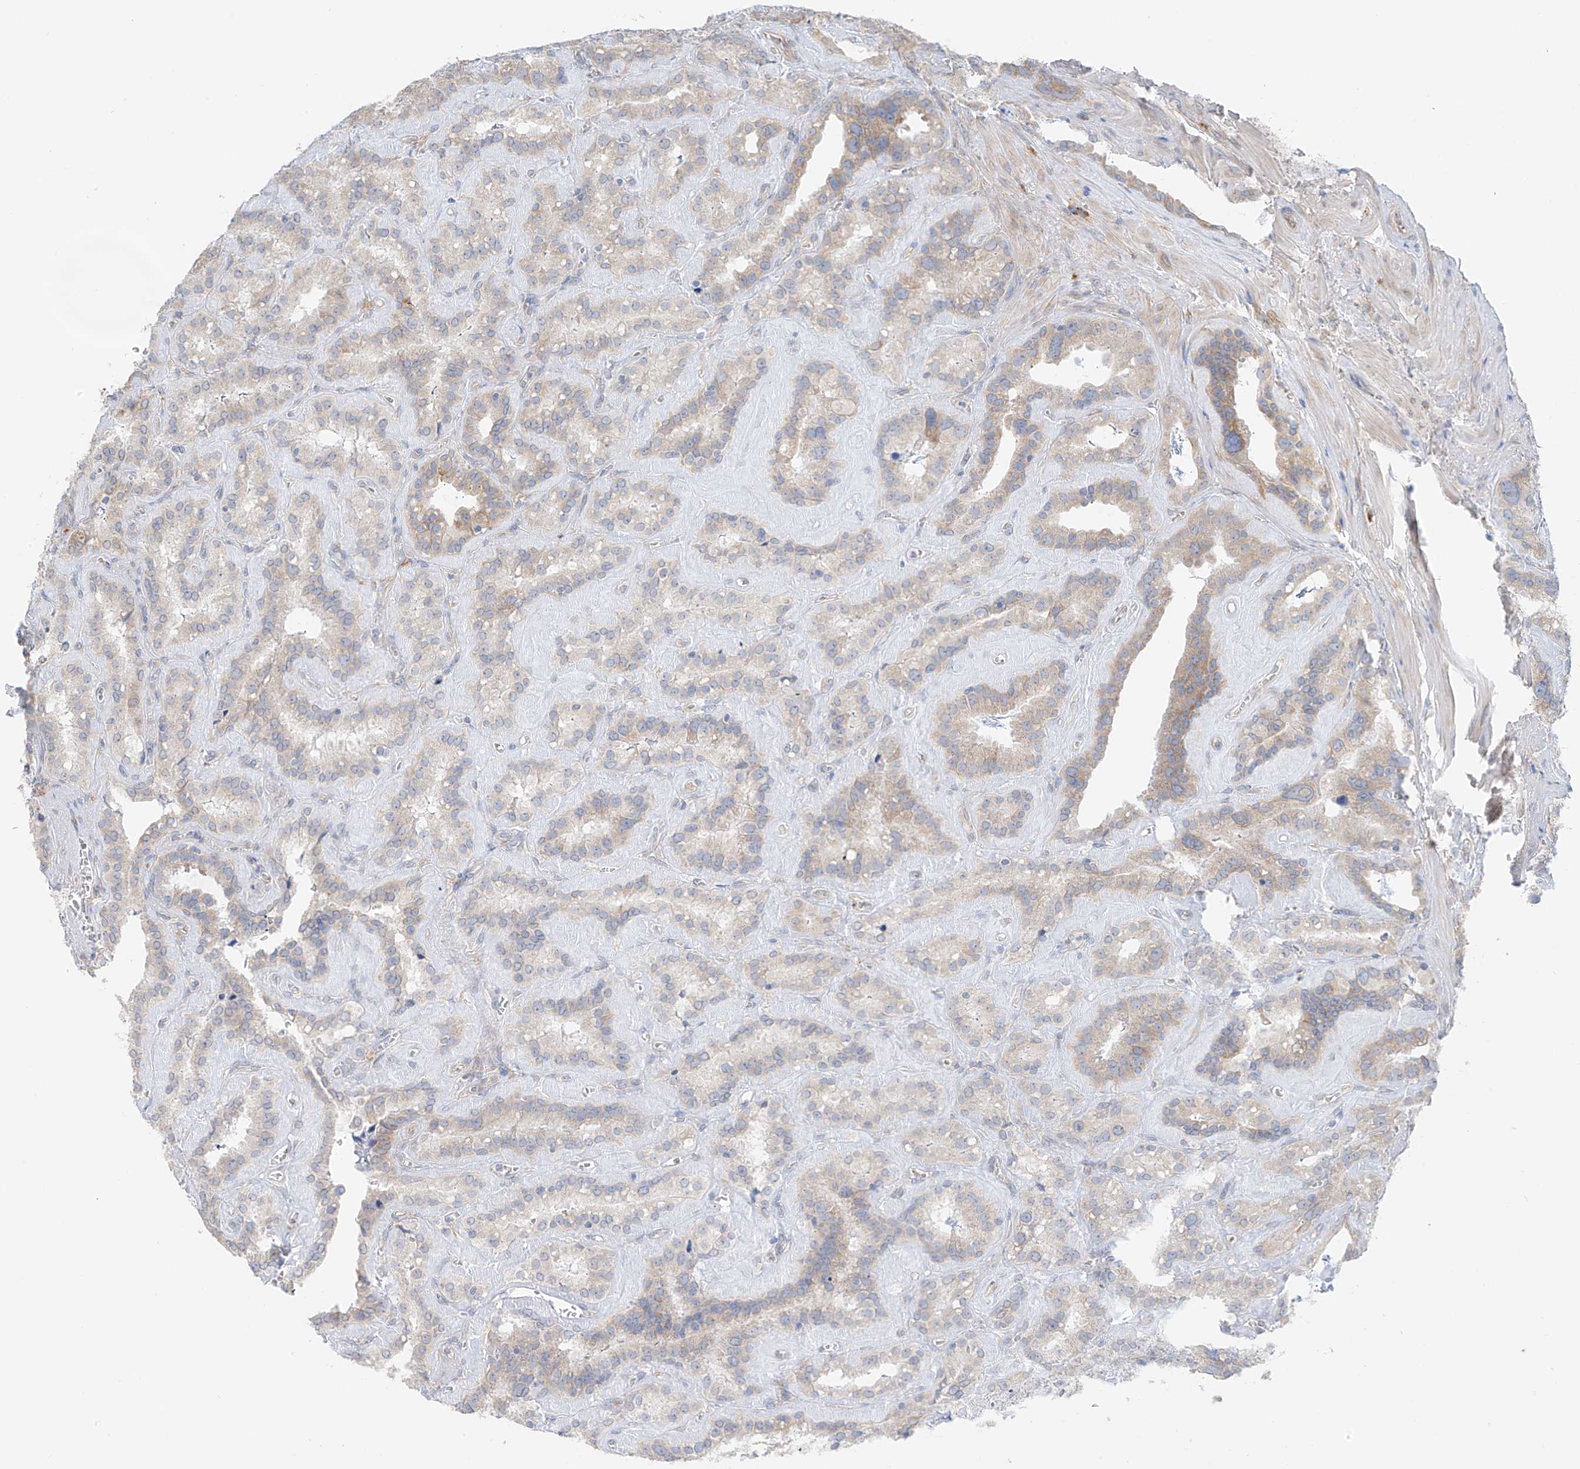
{"staining": {"intensity": "weak", "quantity": "<25%", "location": "cytoplasmic/membranous"}, "tissue": "seminal vesicle", "cell_type": "Glandular cells", "image_type": "normal", "snomed": [{"axis": "morphology", "description": "Normal tissue, NOS"}, {"axis": "topography", "description": "Prostate"}, {"axis": "topography", "description": "Seminal veicle"}], "caption": "An image of human seminal vesicle is negative for staining in glandular cells.", "gene": "NALCN", "patient": {"sex": "male", "age": 59}}